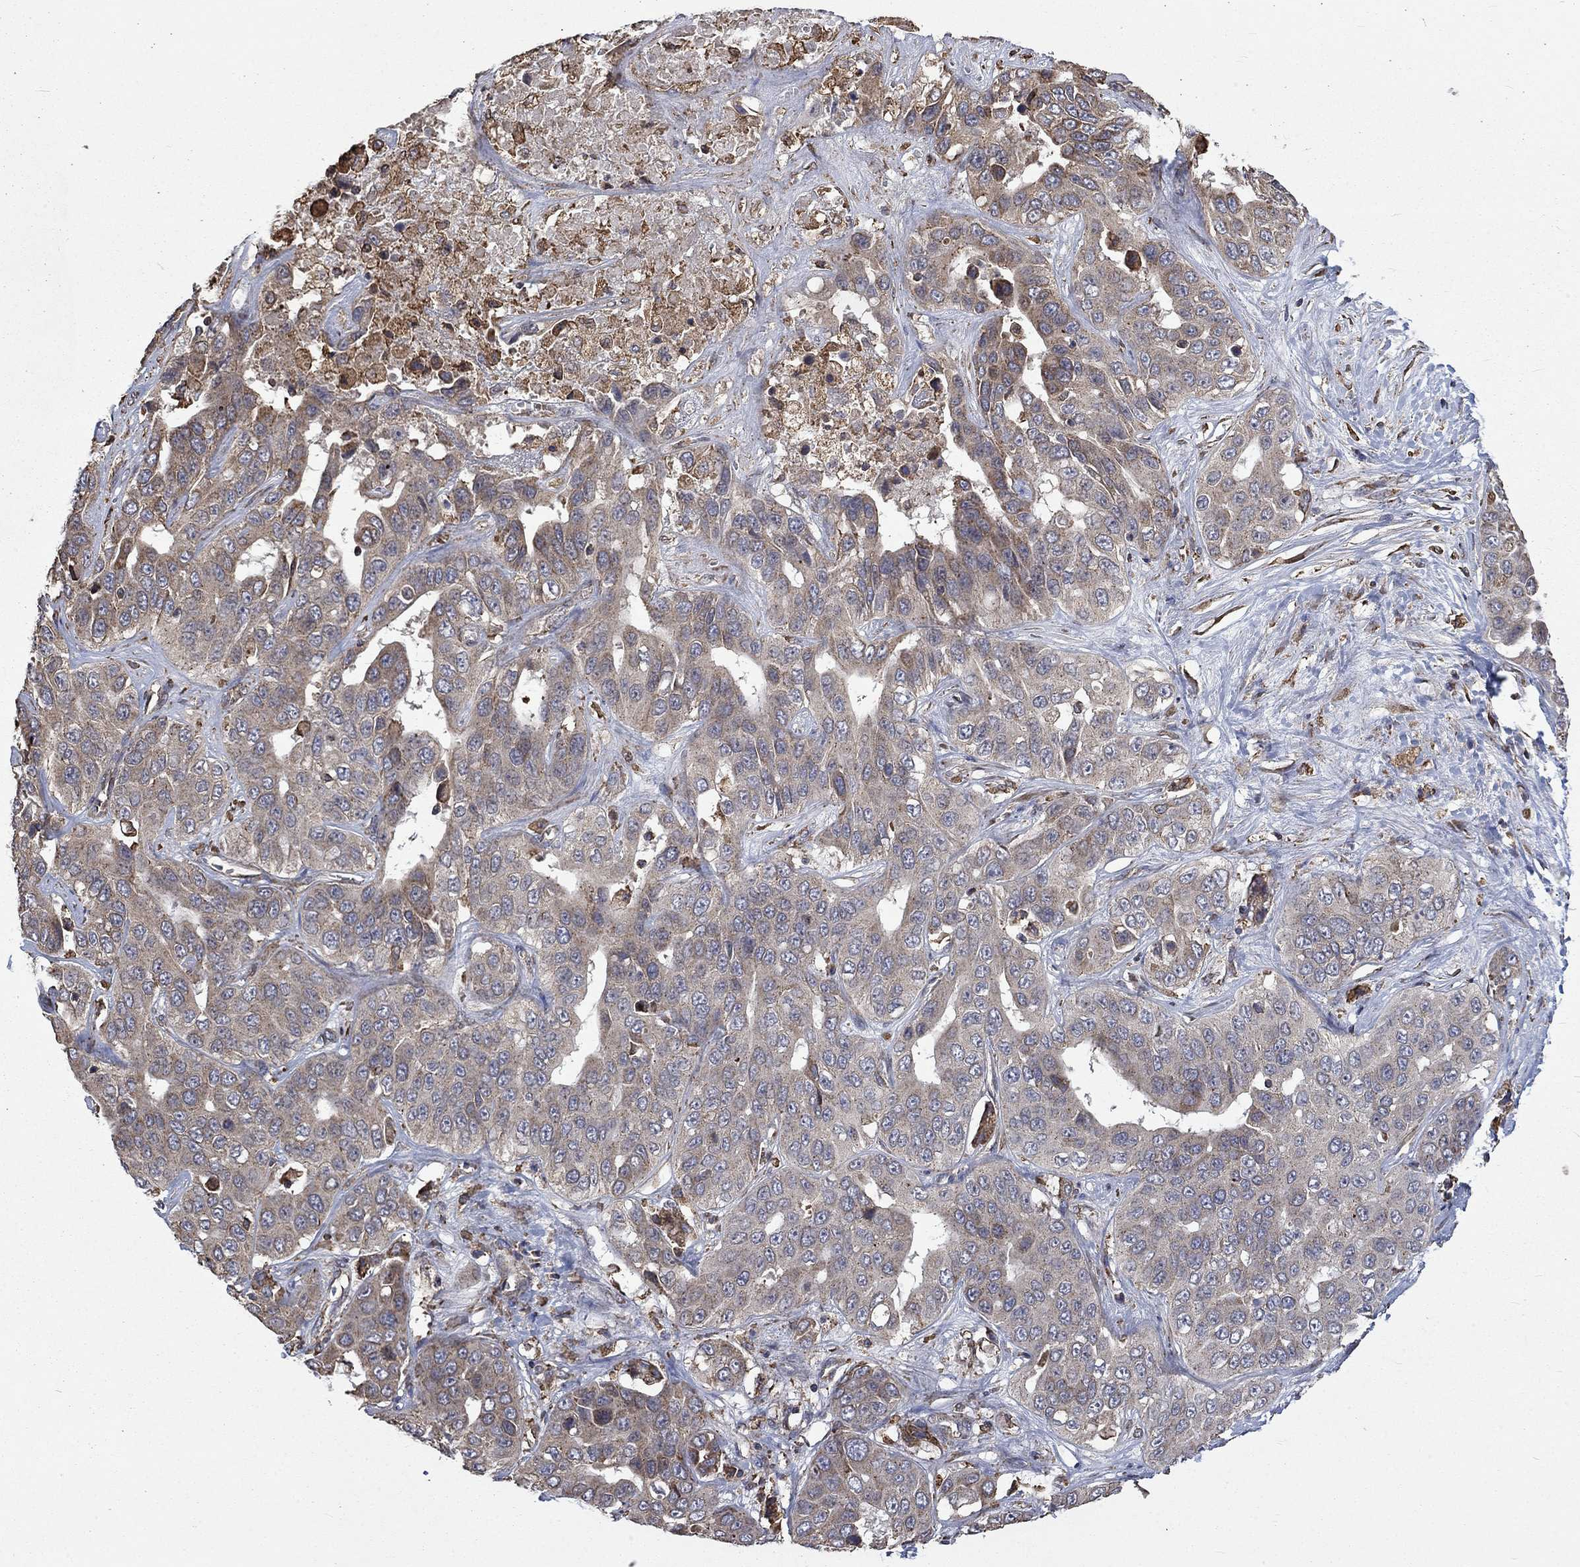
{"staining": {"intensity": "weak", "quantity": "25%-75%", "location": "cytoplasmic/membranous"}, "tissue": "liver cancer", "cell_type": "Tumor cells", "image_type": "cancer", "snomed": [{"axis": "morphology", "description": "Cholangiocarcinoma"}, {"axis": "topography", "description": "Liver"}], "caption": "This is a micrograph of IHC staining of liver cholangiocarcinoma, which shows weak positivity in the cytoplasmic/membranous of tumor cells.", "gene": "ESRRA", "patient": {"sex": "female", "age": 52}}